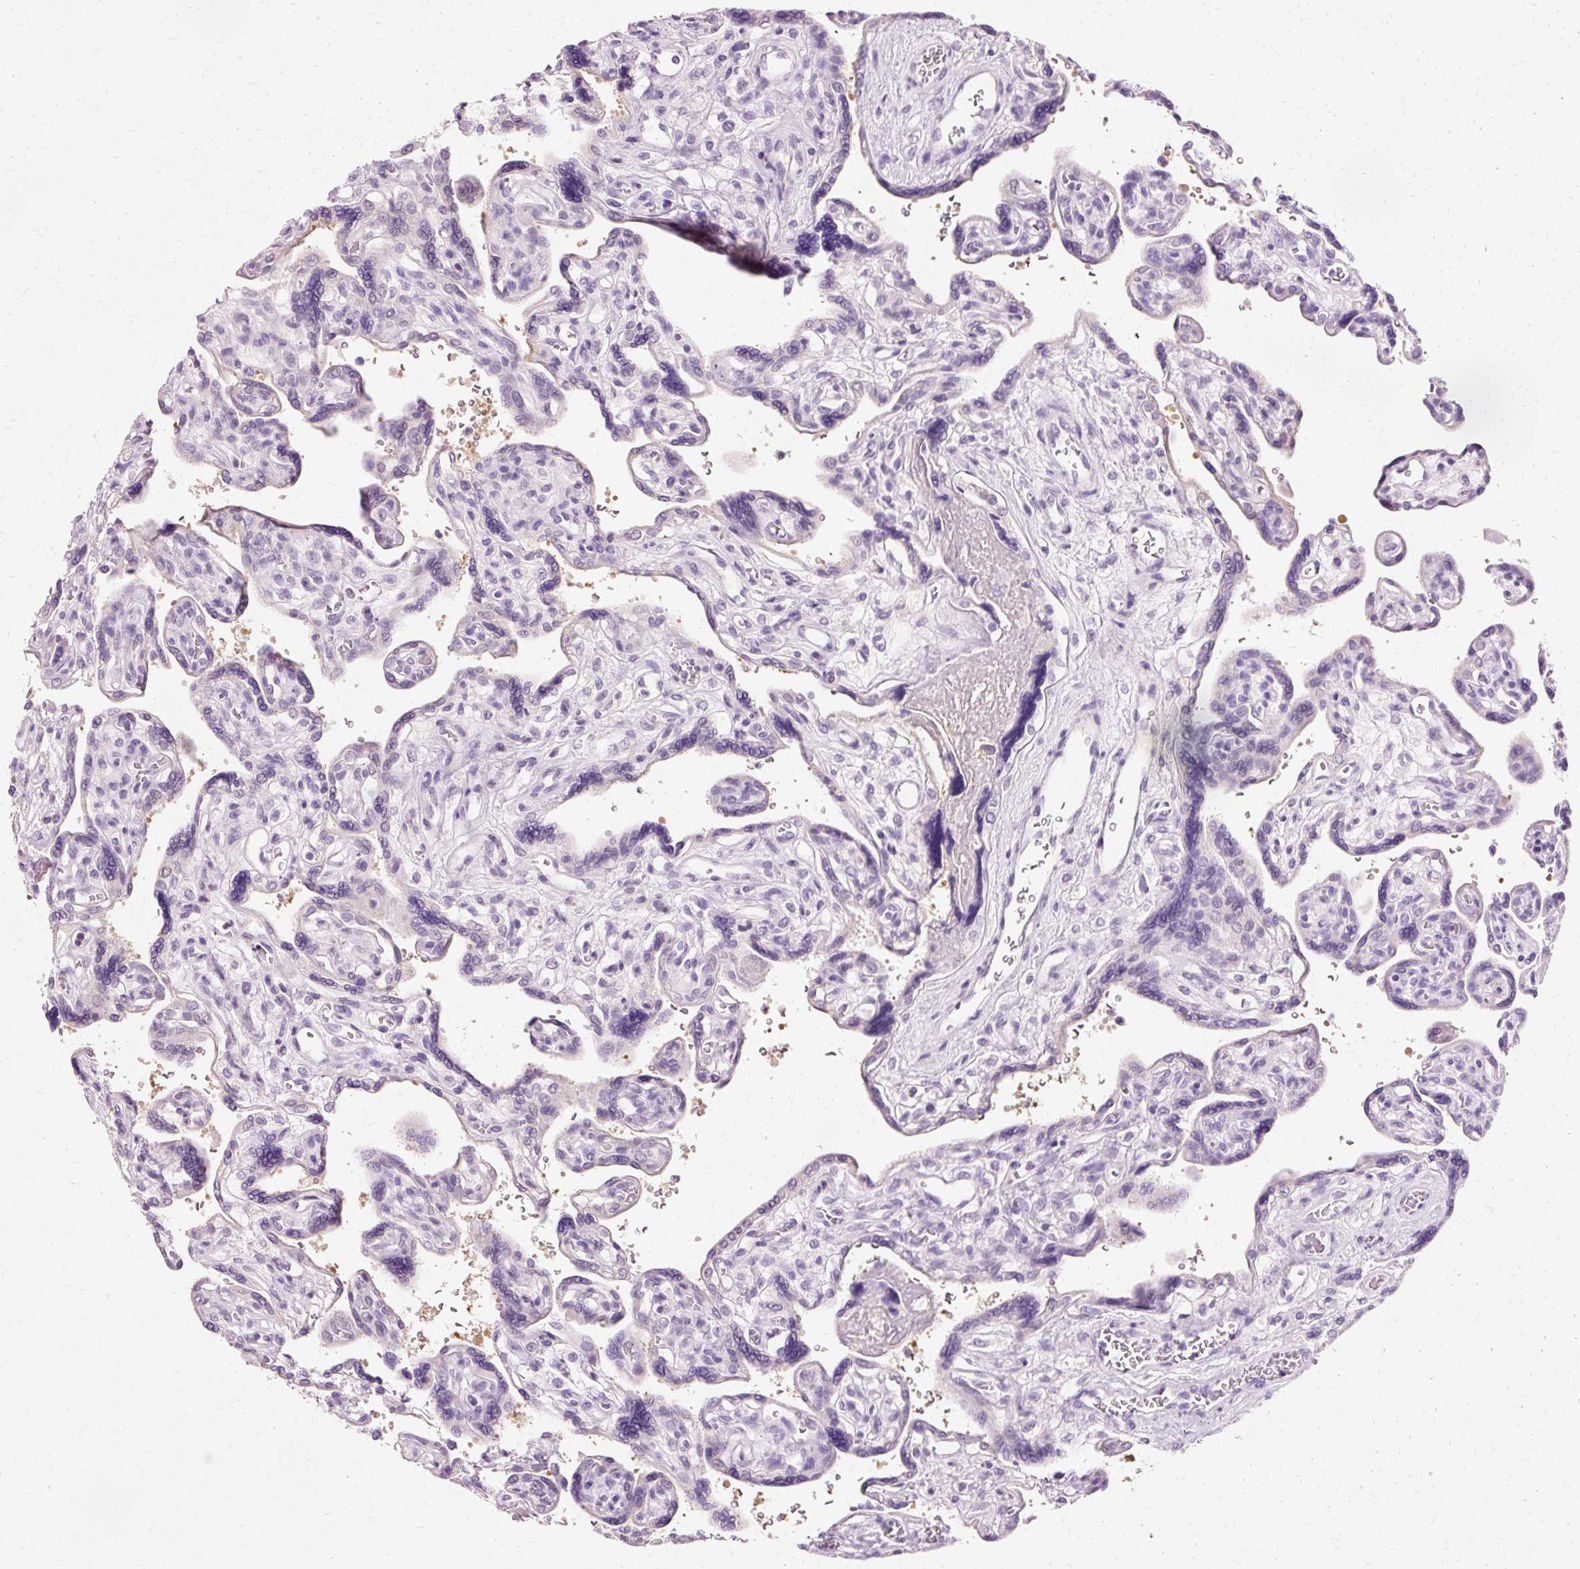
{"staining": {"intensity": "negative", "quantity": "none", "location": "none"}, "tissue": "placenta", "cell_type": "Trophoblastic cells", "image_type": "normal", "snomed": [{"axis": "morphology", "description": "Normal tissue, NOS"}, {"axis": "topography", "description": "Placenta"}], "caption": "This is an IHC histopathology image of normal human placenta. There is no expression in trophoblastic cells.", "gene": "VN1R2", "patient": {"sex": "female", "age": 39}}